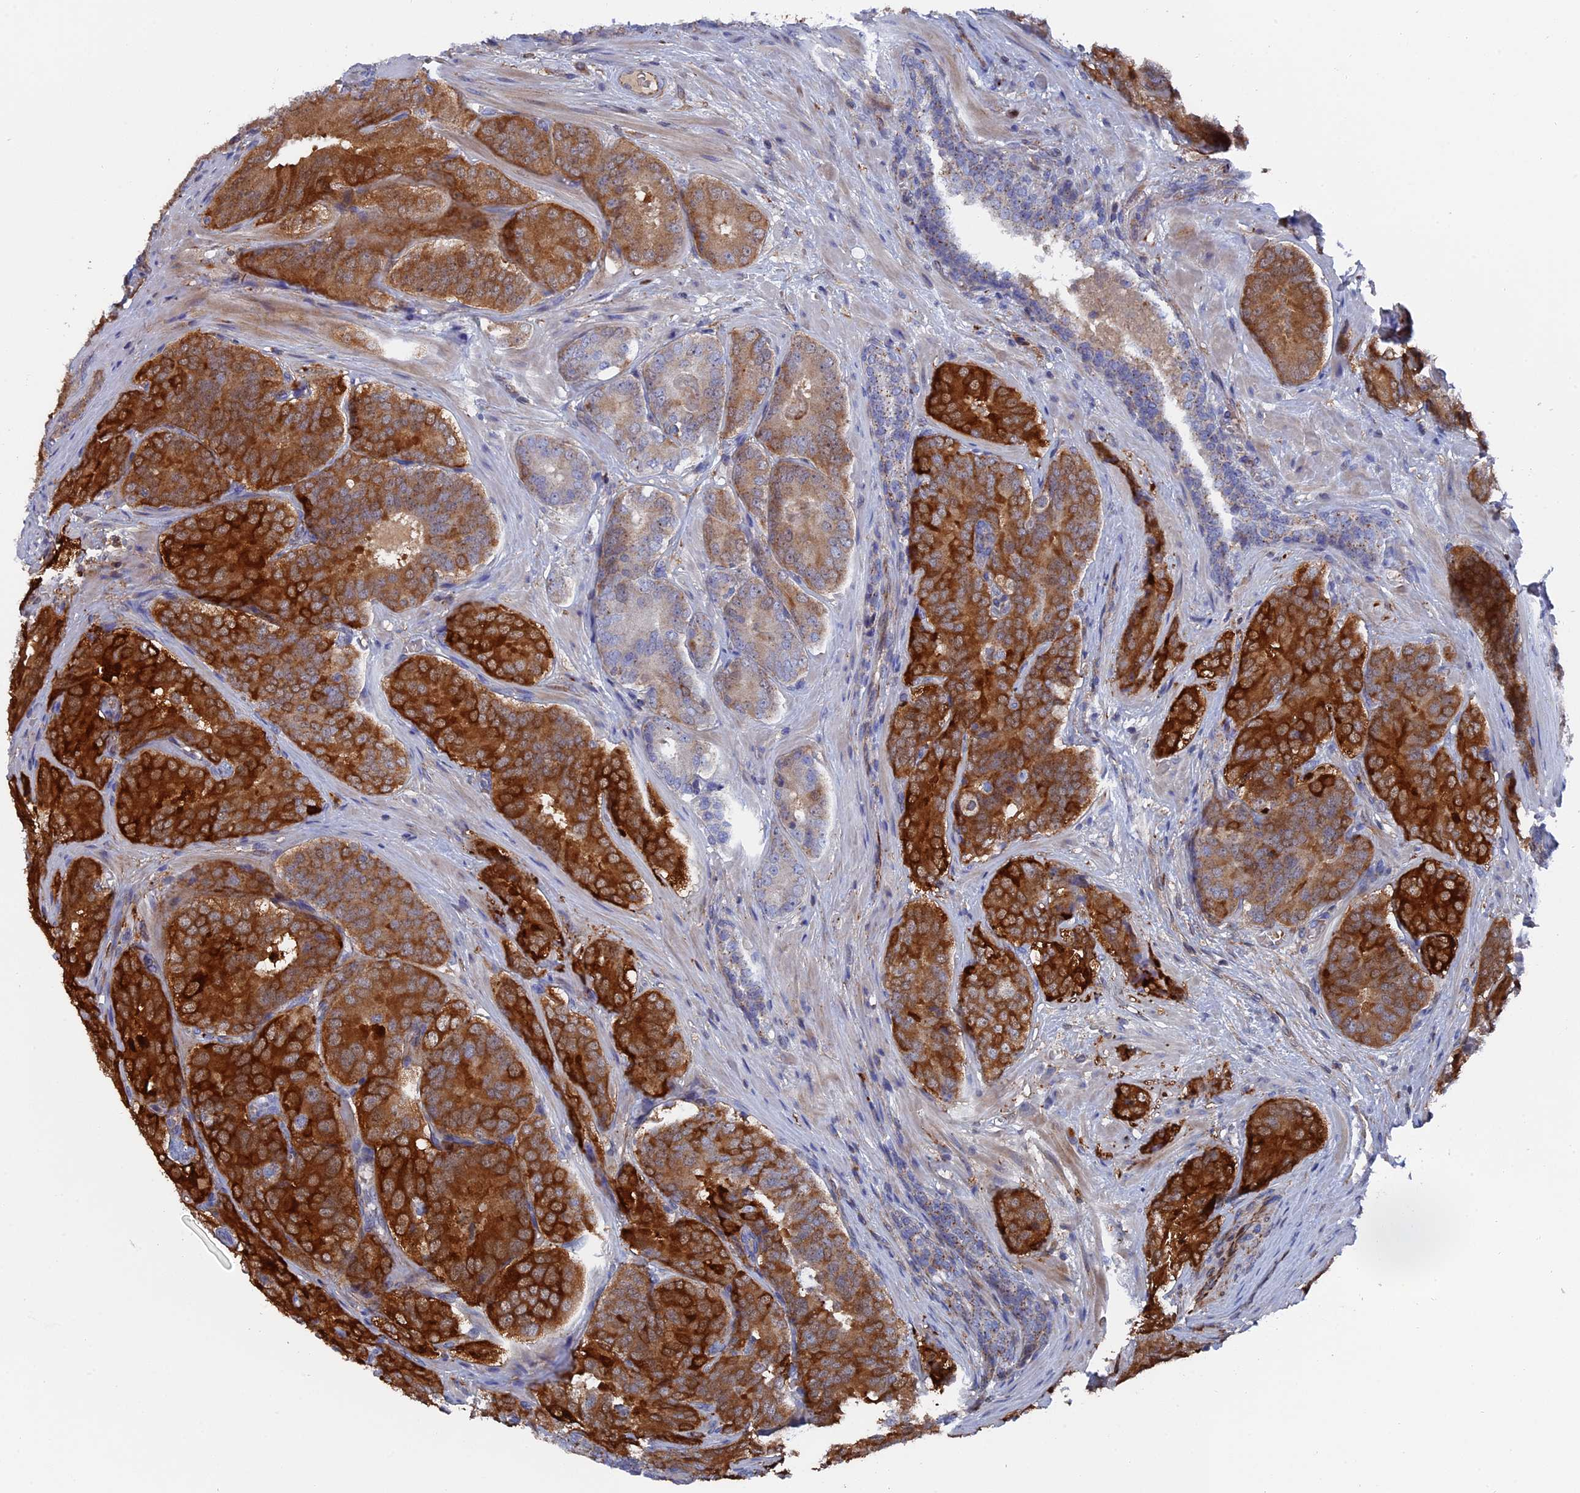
{"staining": {"intensity": "strong", "quantity": ">75%", "location": "cytoplasmic/membranous"}, "tissue": "prostate cancer", "cell_type": "Tumor cells", "image_type": "cancer", "snomed": [{"axis": "morphology", "description": "Adenocarcinoma, High grade"}, {"axis": "topography", "description": "Prostate"}], "caption": "Protein staining by immunohistochemistry displays strong cytoplasmic/membranous positivity in about >75% of tumor cells in prostate cancer (high-grade adenocarcinoma).", "gene": "SMG9", "patient": {"sex": "male", "age": 63}}